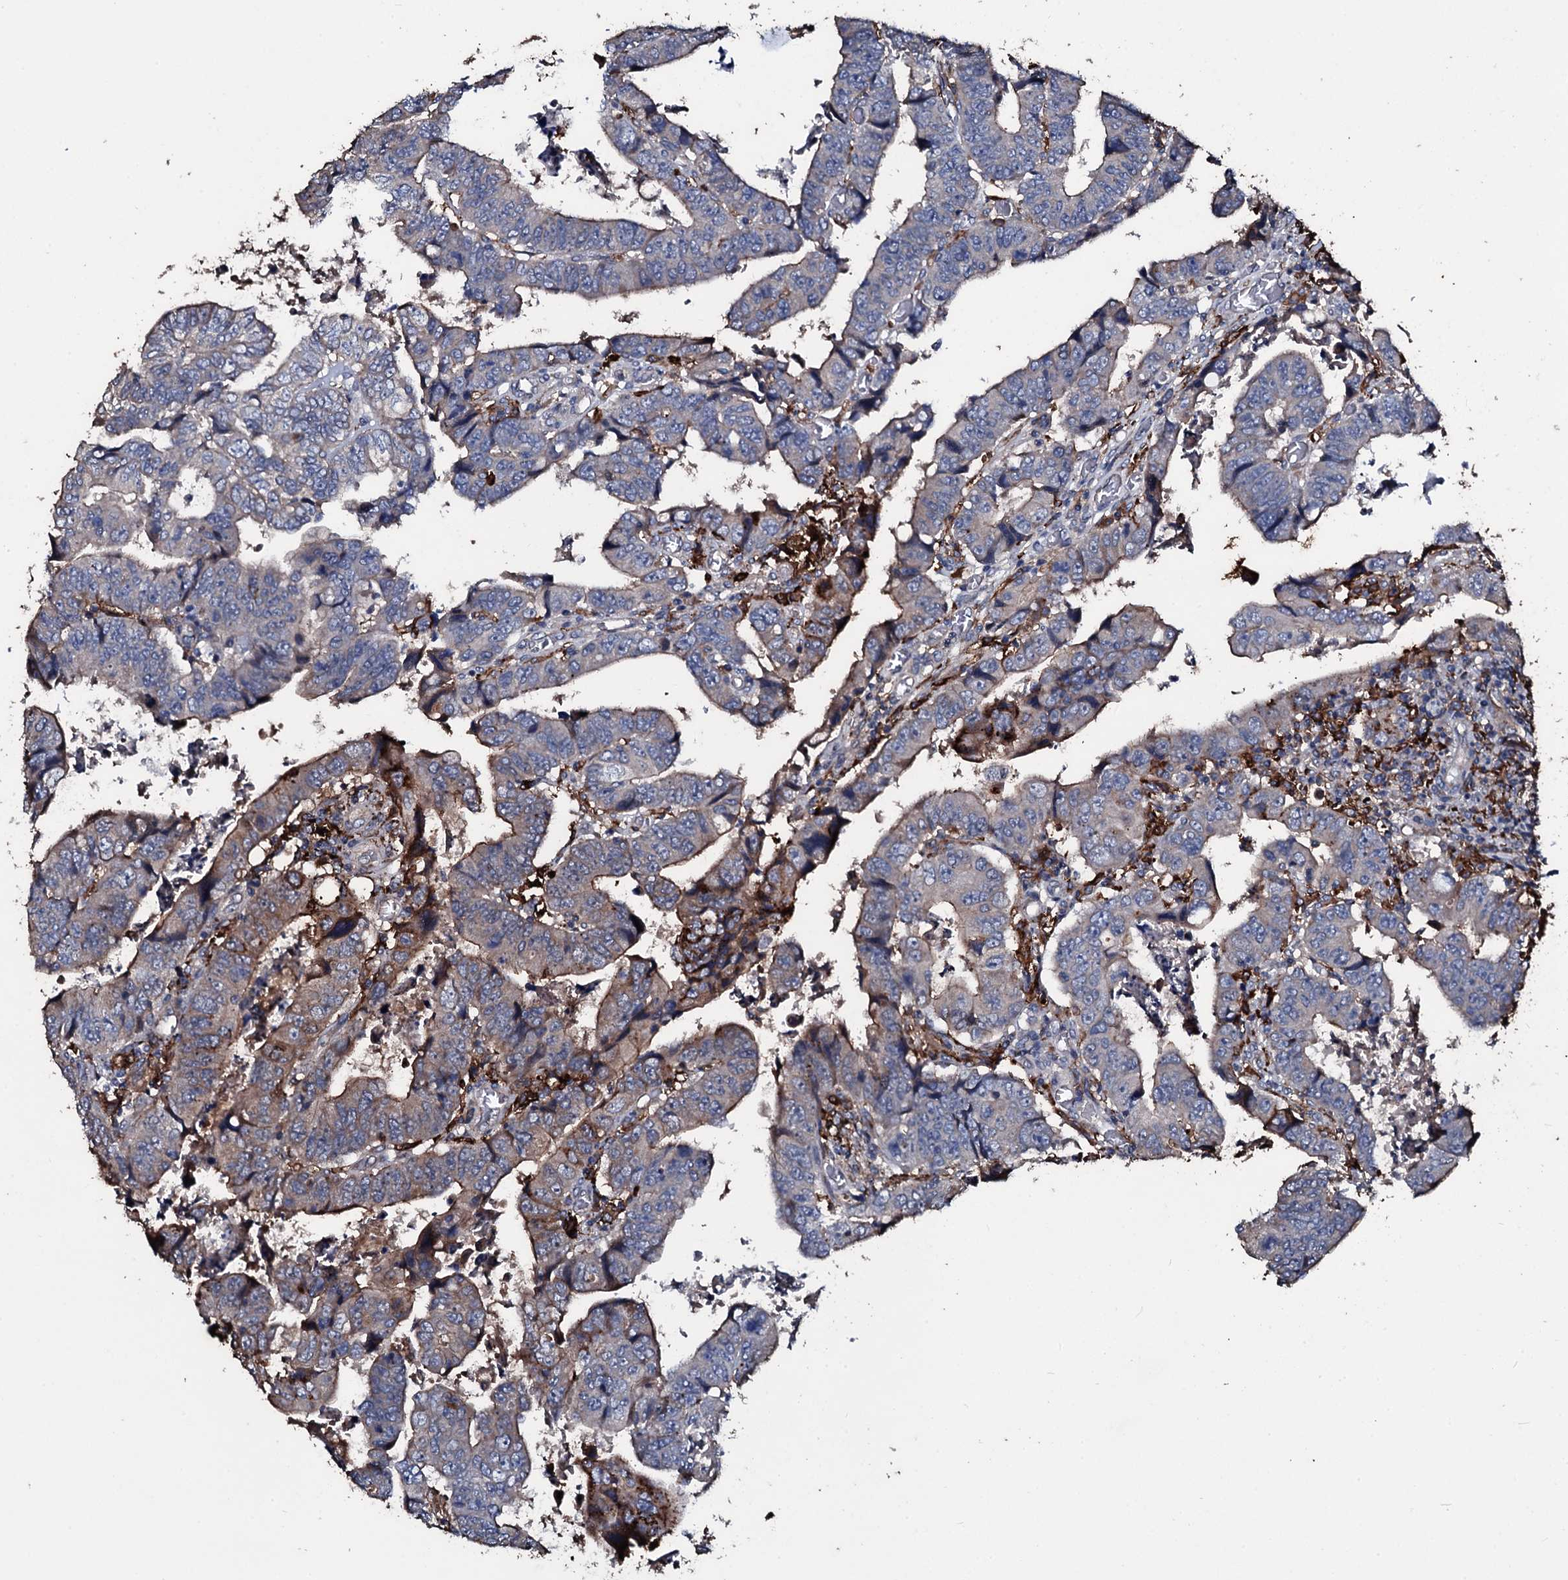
{"staining": {"intensity": "moderate", "quantity": "<25%", "location": "cytoplasmic/membranous"}, "tissue": "colorectal cancer", "cell_type": "Tumor cells", "image_type": "cancer", "snomed": [{"axis": "morphology", "description": "Normal tissue, NOS"}, {"axis": "morphology", "description": "Adenocarcinoma, NOS"}, {"axis": "topography", "description": "Rectum"}], "caption": "Colorectal cancer (adenocarcinoma) tissue shows moderate cytoplasmic/membranous staining in approximately <25% of tumor cells", "gene": "TPGS2", "patient": {"sex": "female", "age": 65}}